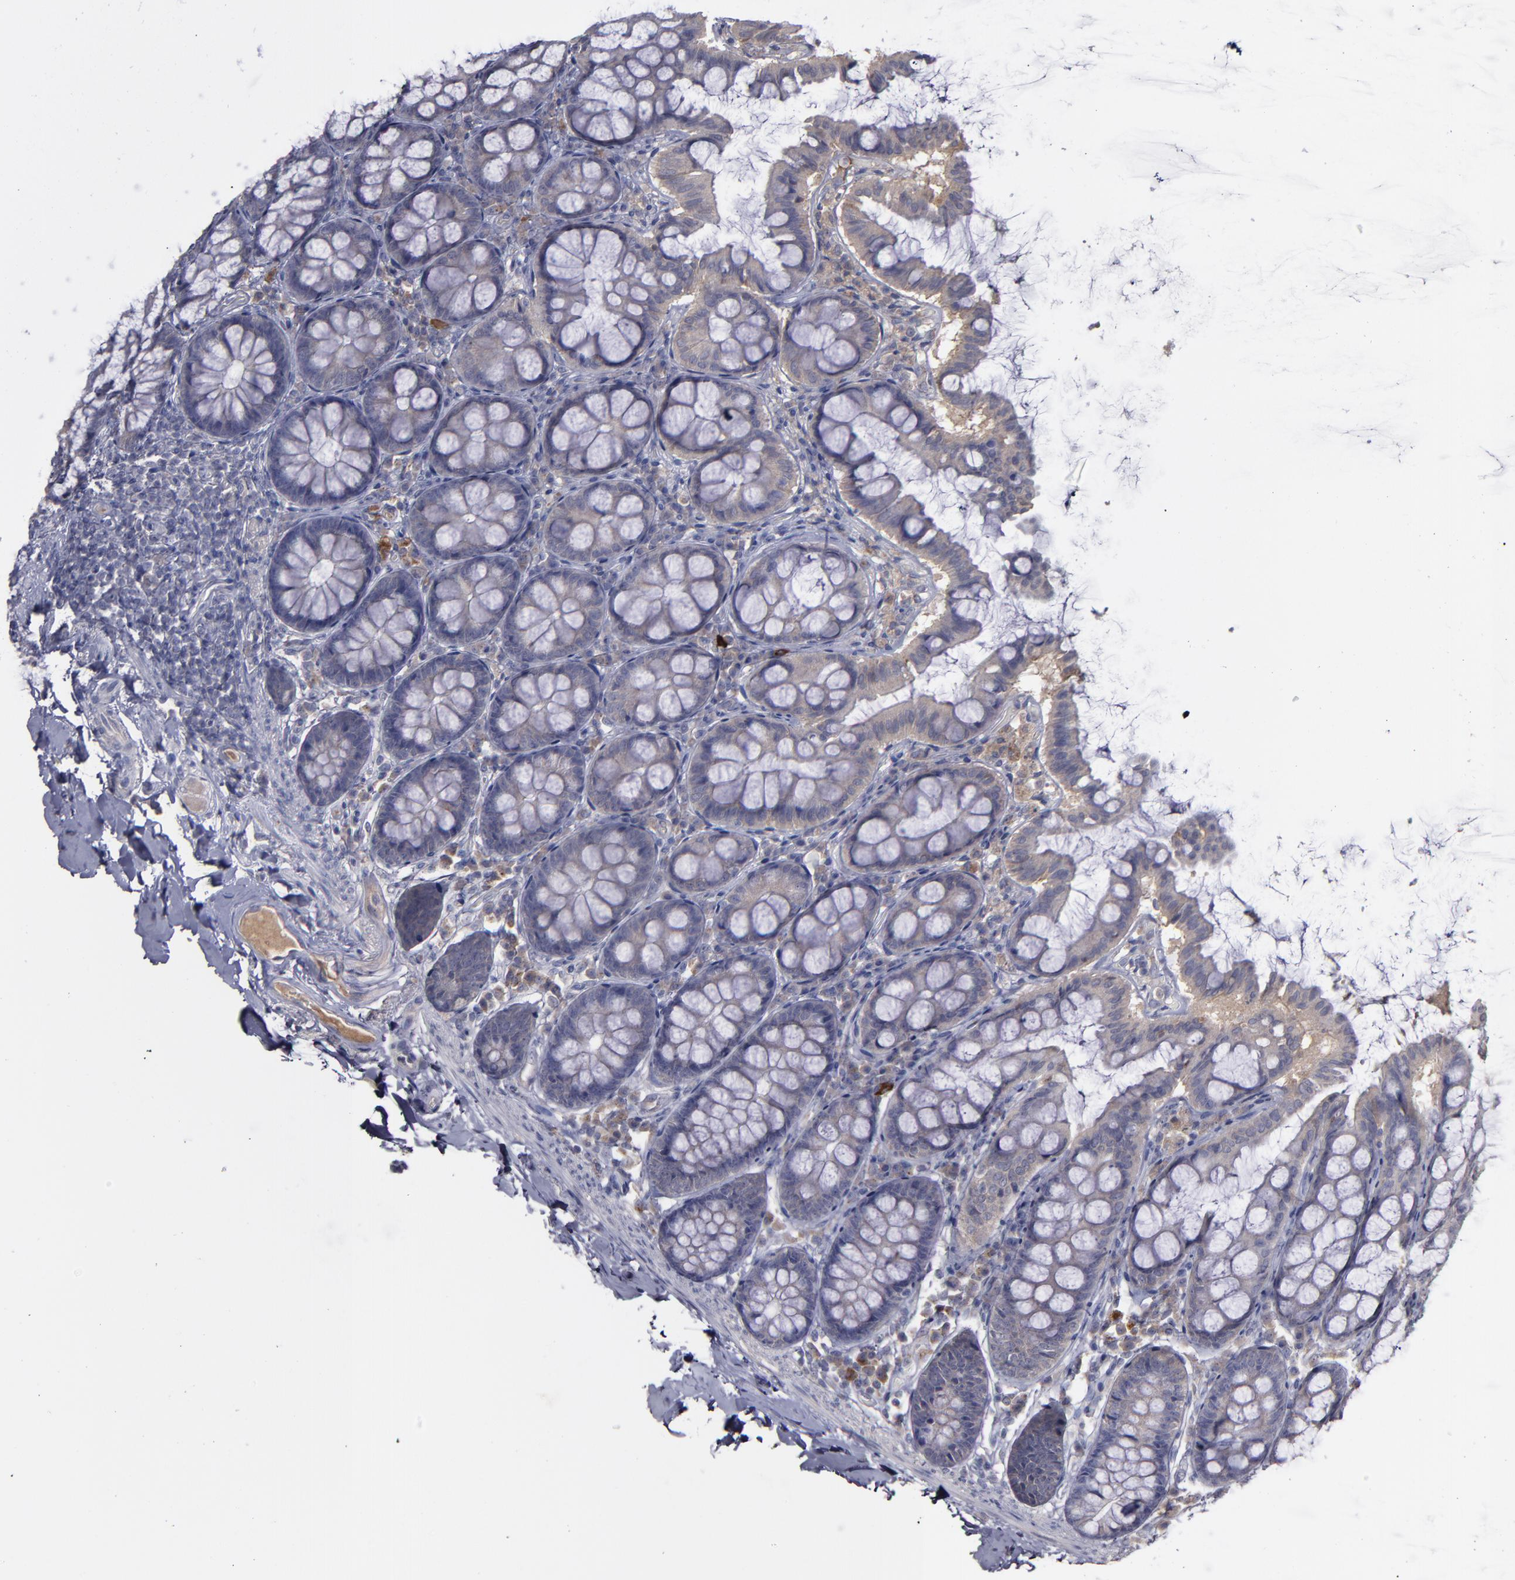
{"staining": {"intensity": "negative", "quantity": "none", "location": "none"}, "tissue": "colon", "cell_type": "Endothelial cells", "image_type": "normal", "snomed": [{"axis": "morphology", "description": "Normal tissue, NOS"}, {"axis": "topography", "description": "Colon"}], "caption": "DAB (3,3'-diaminobenzidine) immunohistochemical staining of unremarkable colon exhibits no significant staining in endothelial cells. (Stains: DAB IHC with hematoxylin counter stain, Microscopy: brightfield microscopy at high magnification).", "gene": "MMP11", "patient": {"sex": "female", "age": 61}}